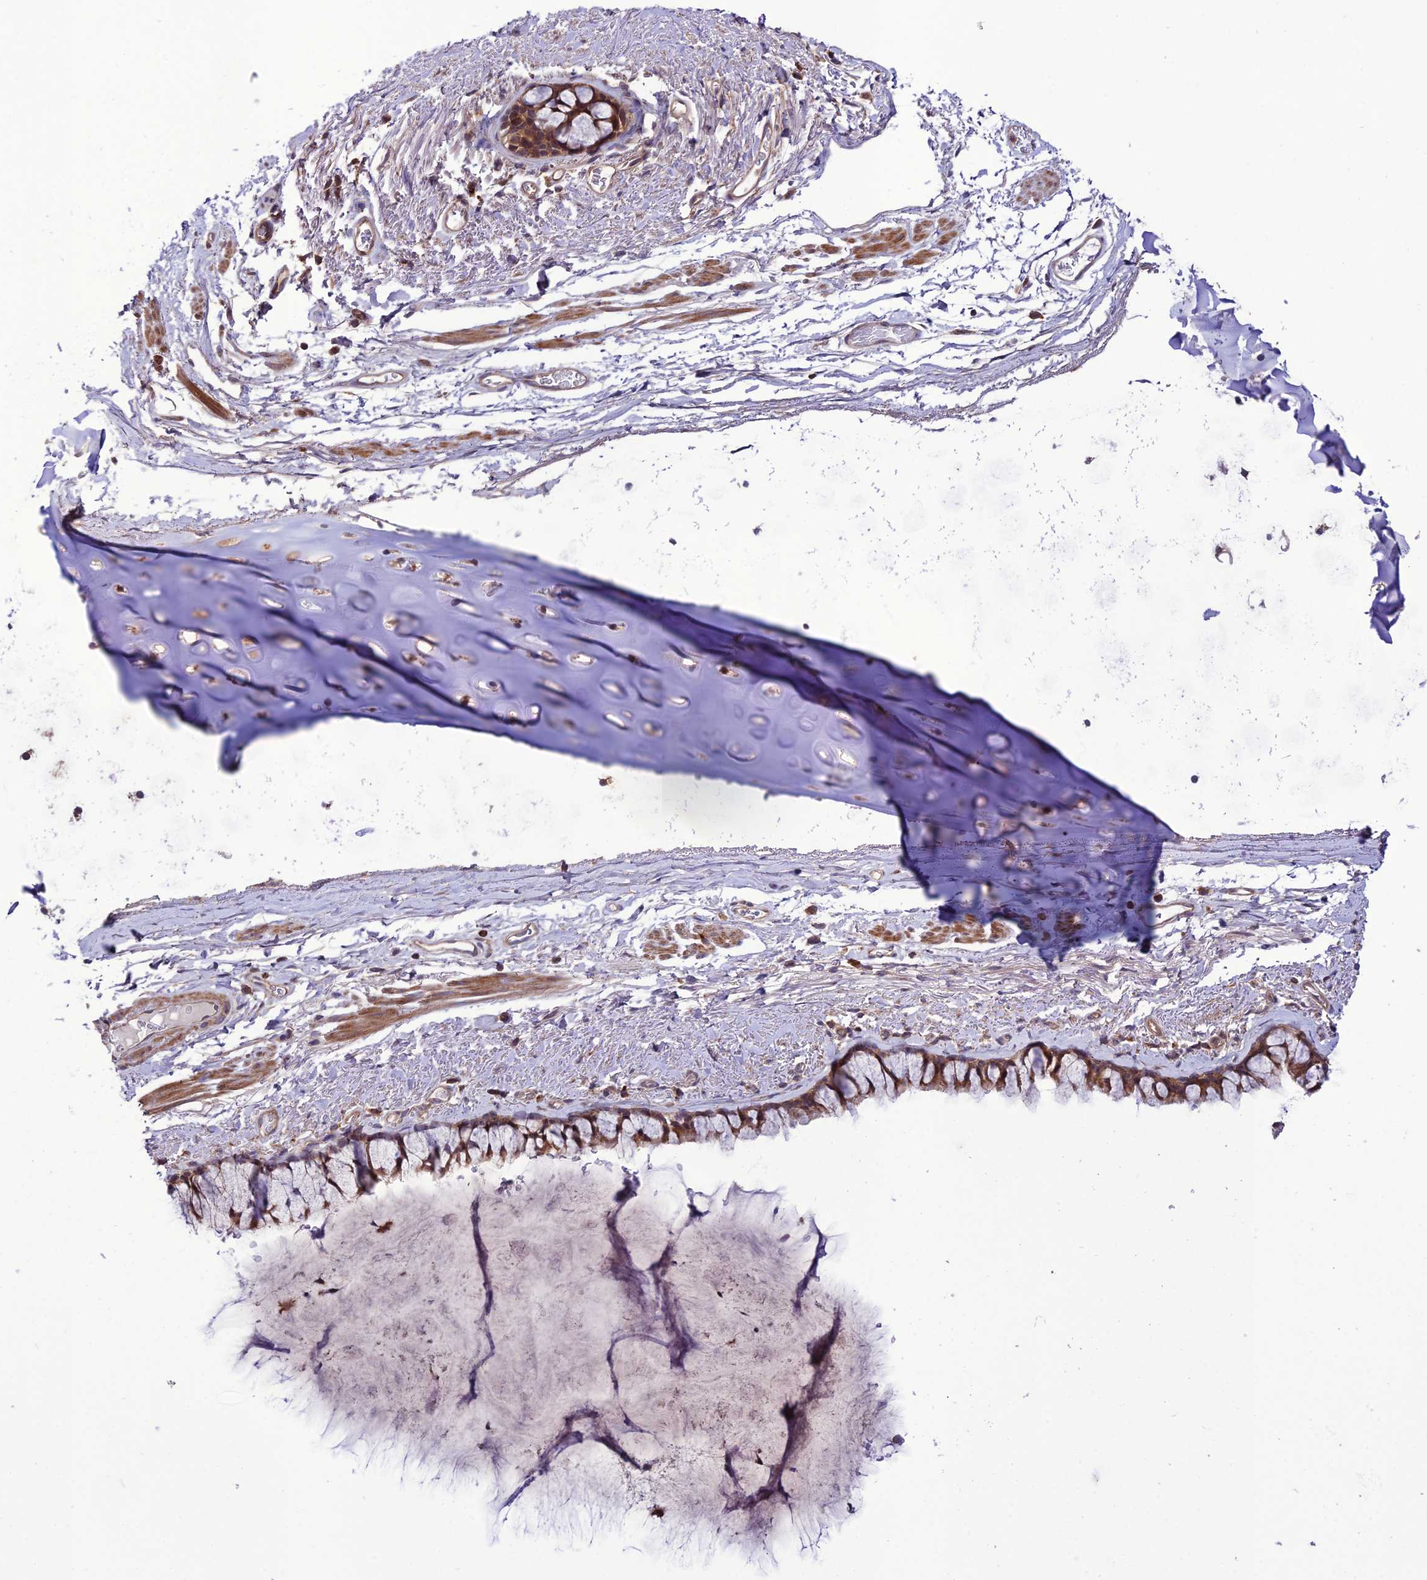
{"staining": {"intensity": "moderate", "quantity": ">75%", "location": "cytoplasmic/membranous"}, "tissue": "bronchus", "cell_type": "Respiratory epithelial cells", "image_type": "normal", "snomed": [{"axis": "morphology", "description": "Normal tissue, NOS"}, {"axis": "topography", "description": "Bronchus"}], "caption": "IHC micrograph of benign bronchus stained for a protein (brown), which exhibits medium levels of moderate cytoplasmic/membranous staining in approximately >75% of respiratory epithelial cells.", "gene": "PPIL3", "patient": {"sex": "male", "age": 65}}